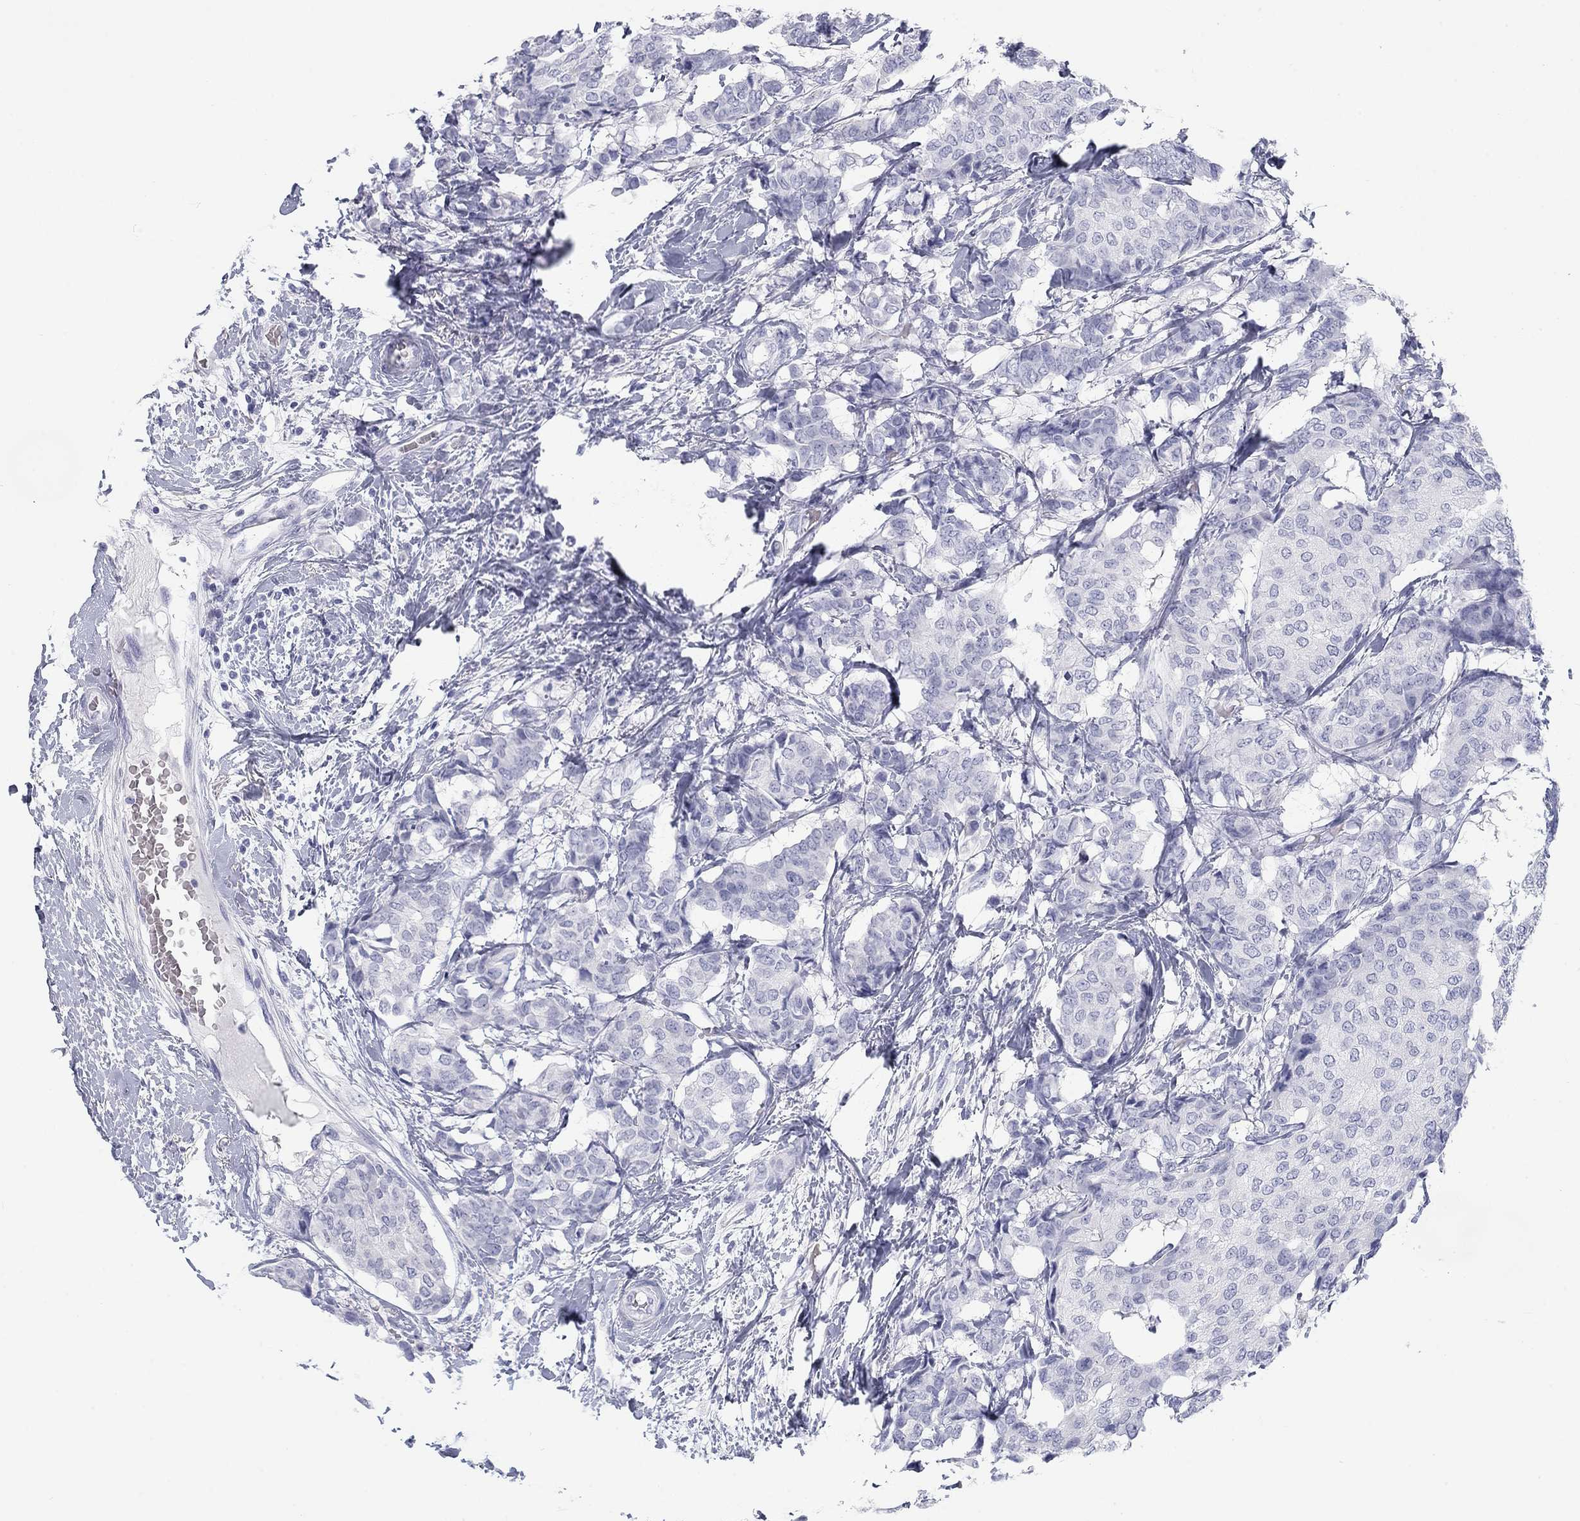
{"staining": {"intensity": "negative", "quantity": "none", "location": "none"}, "tissue": "breast cancer", "cell_type": "Tumor cells", "image_type": "cancer", "snomed": [{"axis": "morphology", "description": "Duct carcinoma"}, {"axis": "topography", "description": "Breast"}], "caption": "DAB (3,3'-diaminobenzidine) immunohistochemical staining of human breast intraductal carcinoma demonstrates no significant expression in tumor cells.", "gene": "CALB1", "patient": {"sex": "female", "age": 75}}